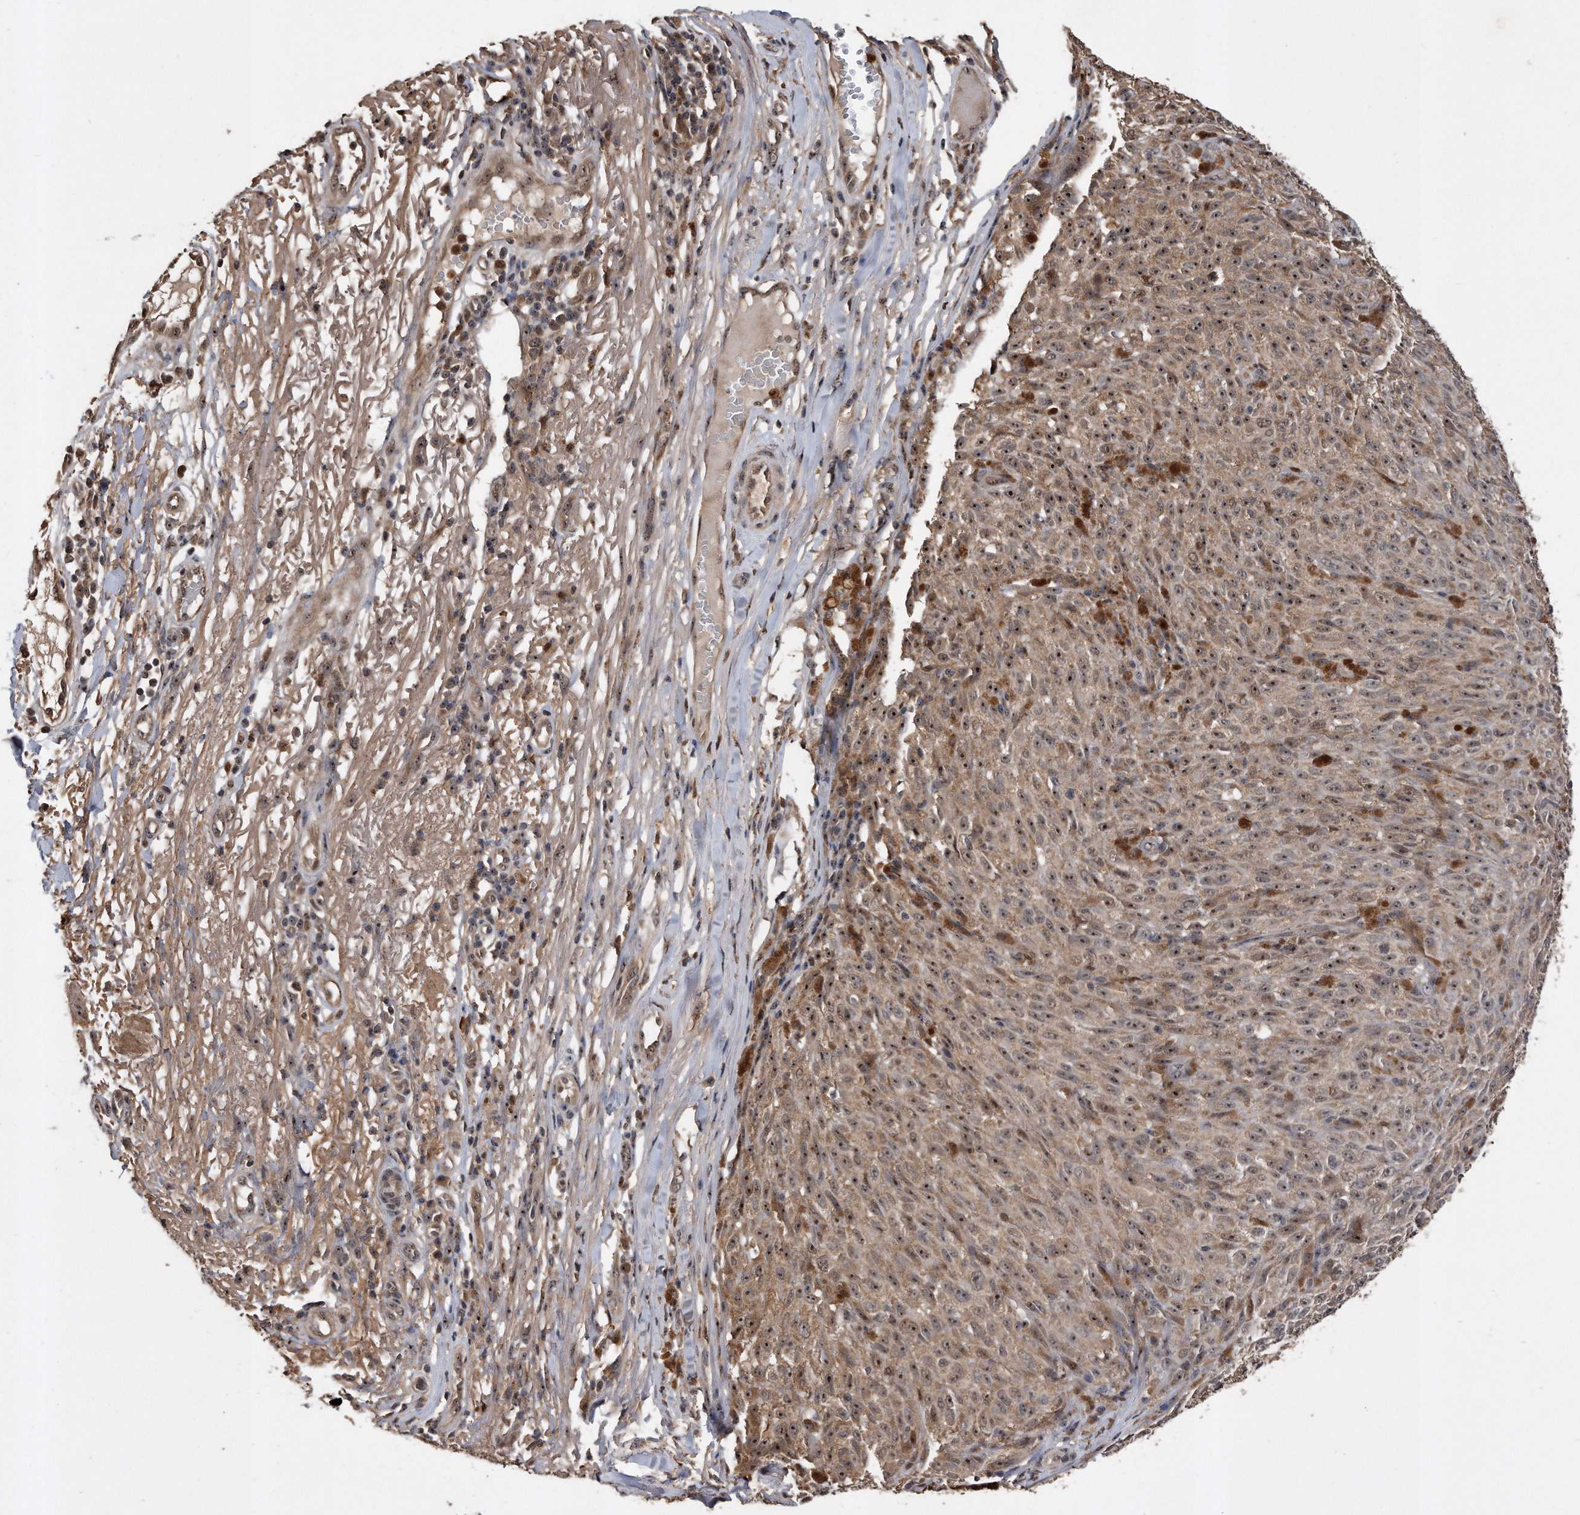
{"staining": {"intensity": "moderate", "quantity": ">75%", "location": "cytoplasmic/membranous,nuclear"}, "tissue": "melanoma", "cell_type": "Tumor cells", "image_type": "cancer", "snomed": [{"axis": "morphology", "description": "Malignant melanoma, NOS"}, {"axis": "topography", "description": "Skin"}], "caption": "IHC of melanoma displays medium levels of moderate cytoplasmic/membranous and nuclear positivity in approximately >75% of tumor cells.", "gene": "PELO", "patient": {"sex": "female", "age": 82}}